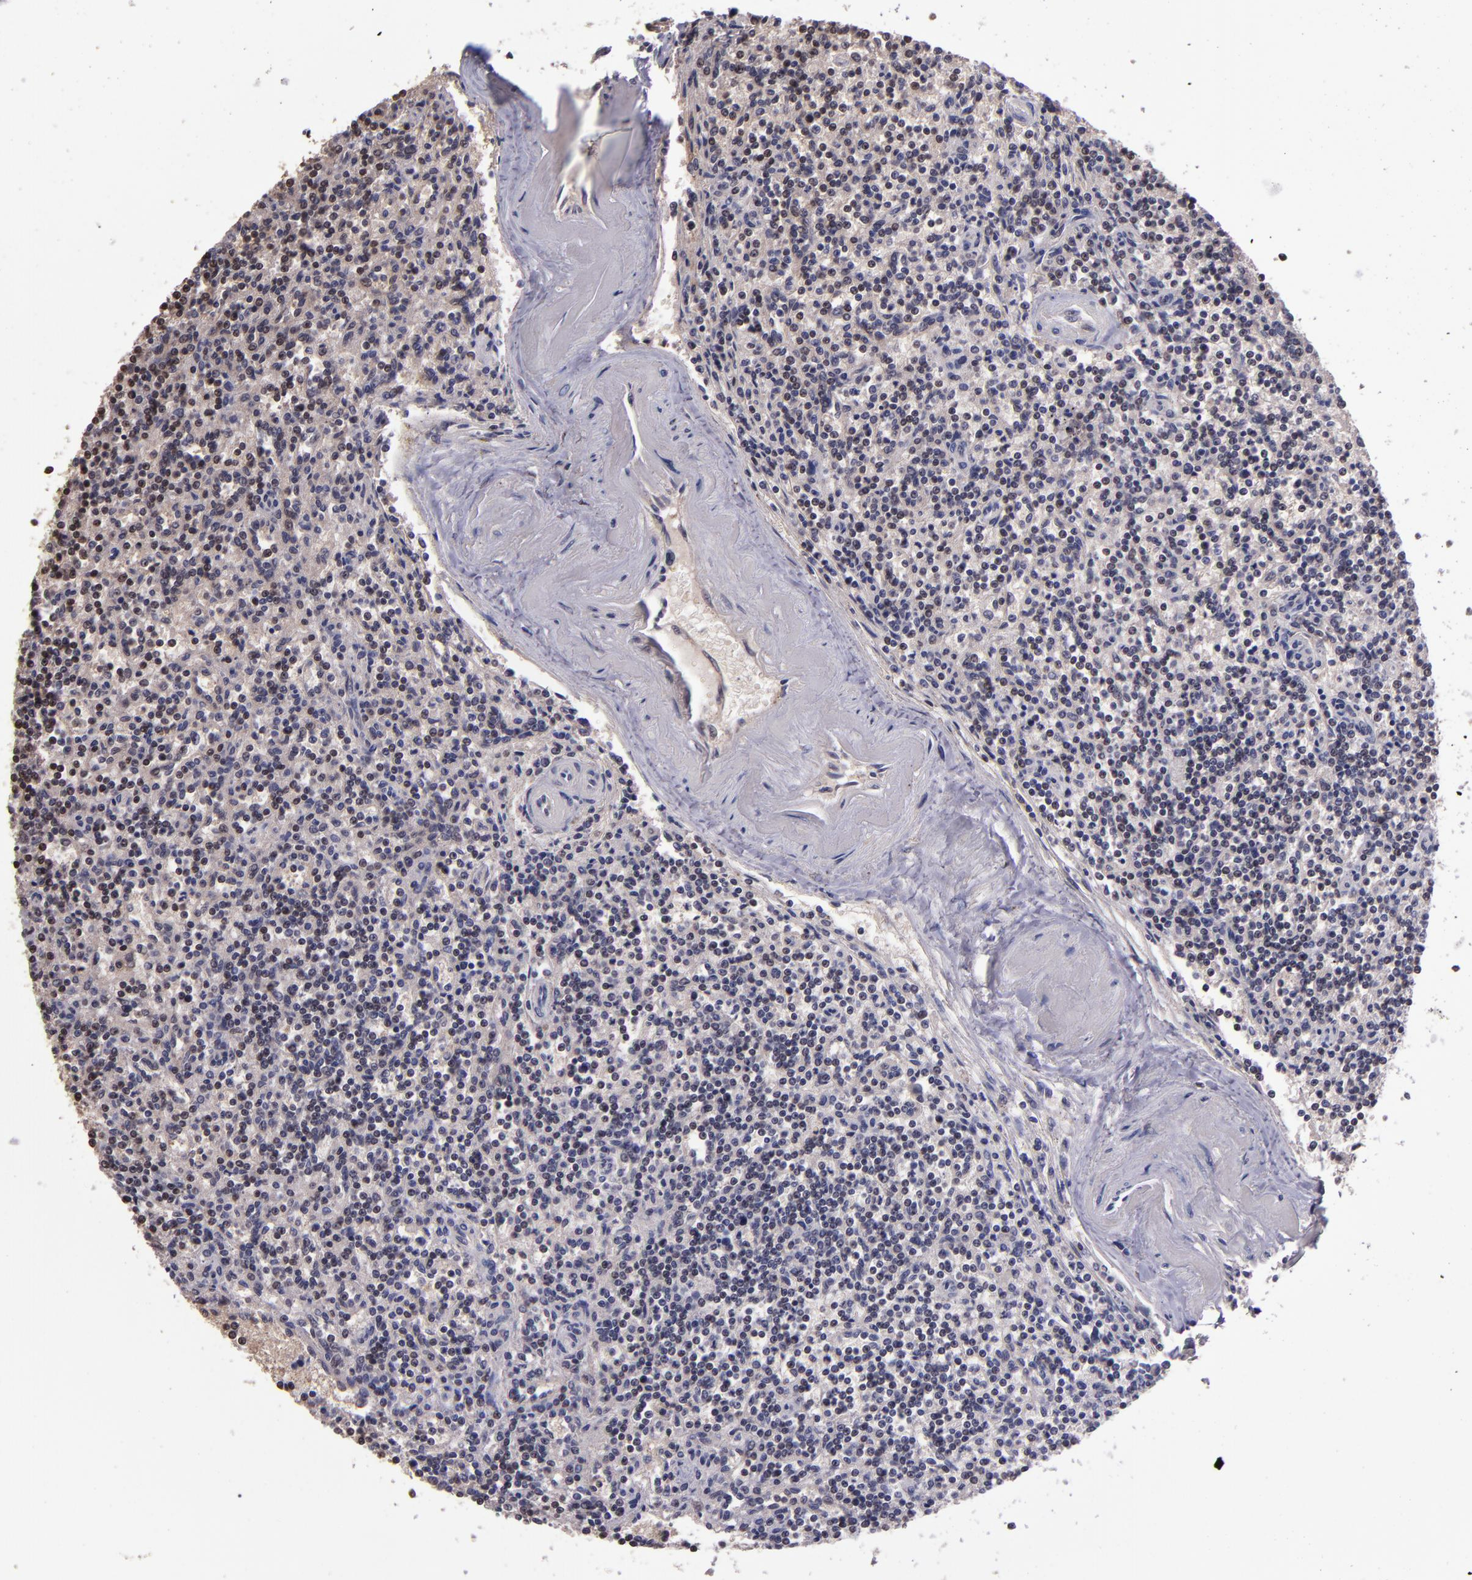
{"staining": {"intensity": "negative", "quantity": "none", "location": "none"}, "tissue": "lymphoma", "cell_type": "Tumor cells", "image_type": "cancer", "snomed": [{"axis": "morphology", "description": "Malignant lymphoma, non-Hodgkin's type, Low grade"}, {"axis": "topography", "description": "Spleen"}], "caption": "Protein analysis of lymphoma demonstrates no significant staining in tumor cells. Brightfield microscopy of IHC stained with DAB (3,3'-diaminobenzidine) (brown) and hematoxylin (blue), captured at high magnification.", "gene": "SERPINF2", "patient": {"sex": "male", "age": 73}}